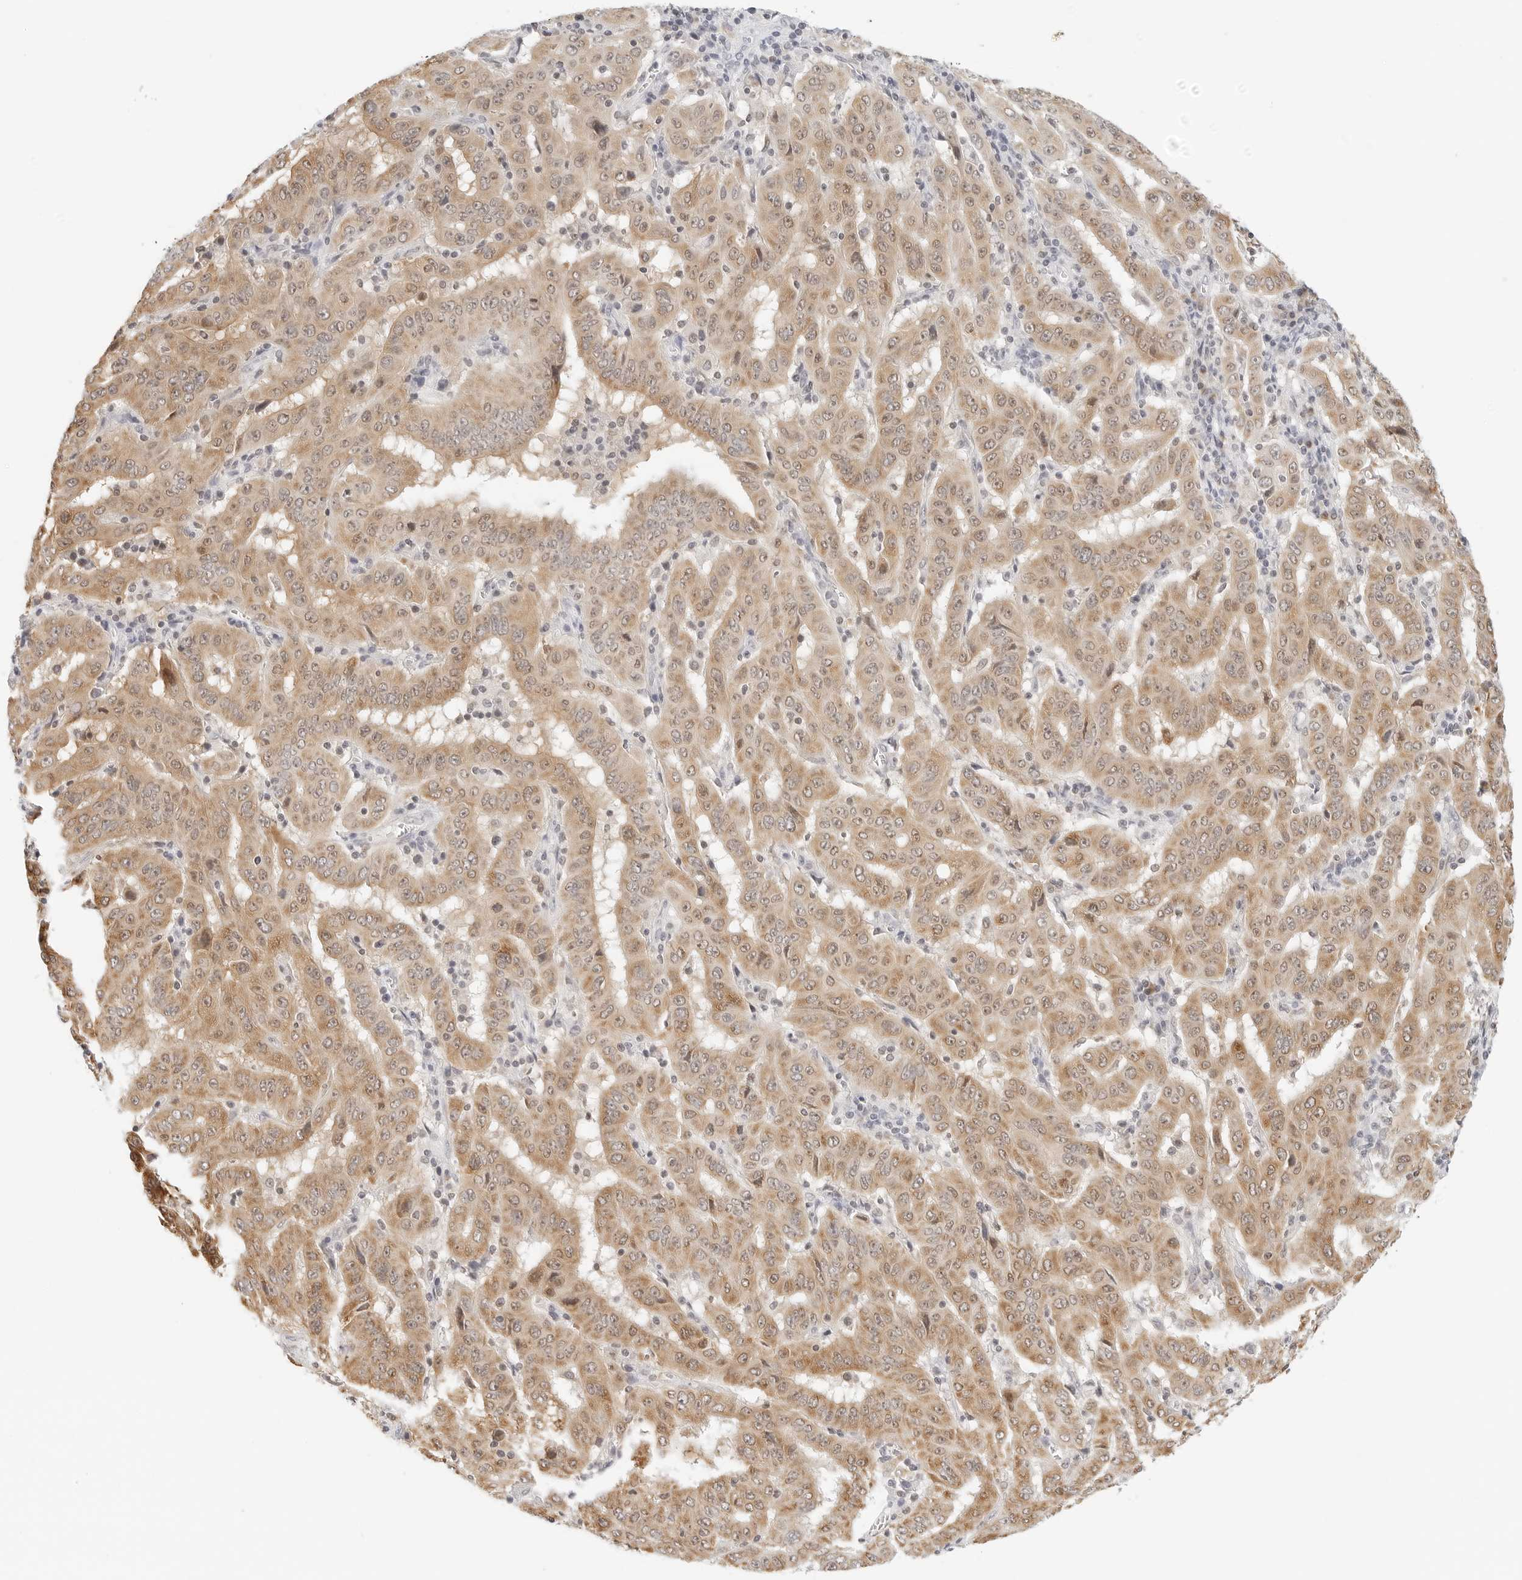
{"staining": {"intensity": "moderate", "quantity": ">75%", "location": "cytoplasmic/membranous,nuclear"}, "tissue": "pancreatic cancer", "cell_type": "Tumor cells", "image_type": "cancer", "snomed": [{"axis": "morphology", "description": "Adenocarcinoma, NOS"}, {"axis": "topography", "description": "Pancreas"}], "caption": "Protein expression by immunohistochemistry (IHC) demonstrates moderate cytoplasmic/membranous and nuclear expression in about >75% of tumor cells in pancreatic cancer (adenocarcinoma). Immunohistochemistry (ihc) stains the protein of interest in brown and the nuclei are stained blue.", "gene": "ATL1", "patient": {"sex": "male", "age": 63}}